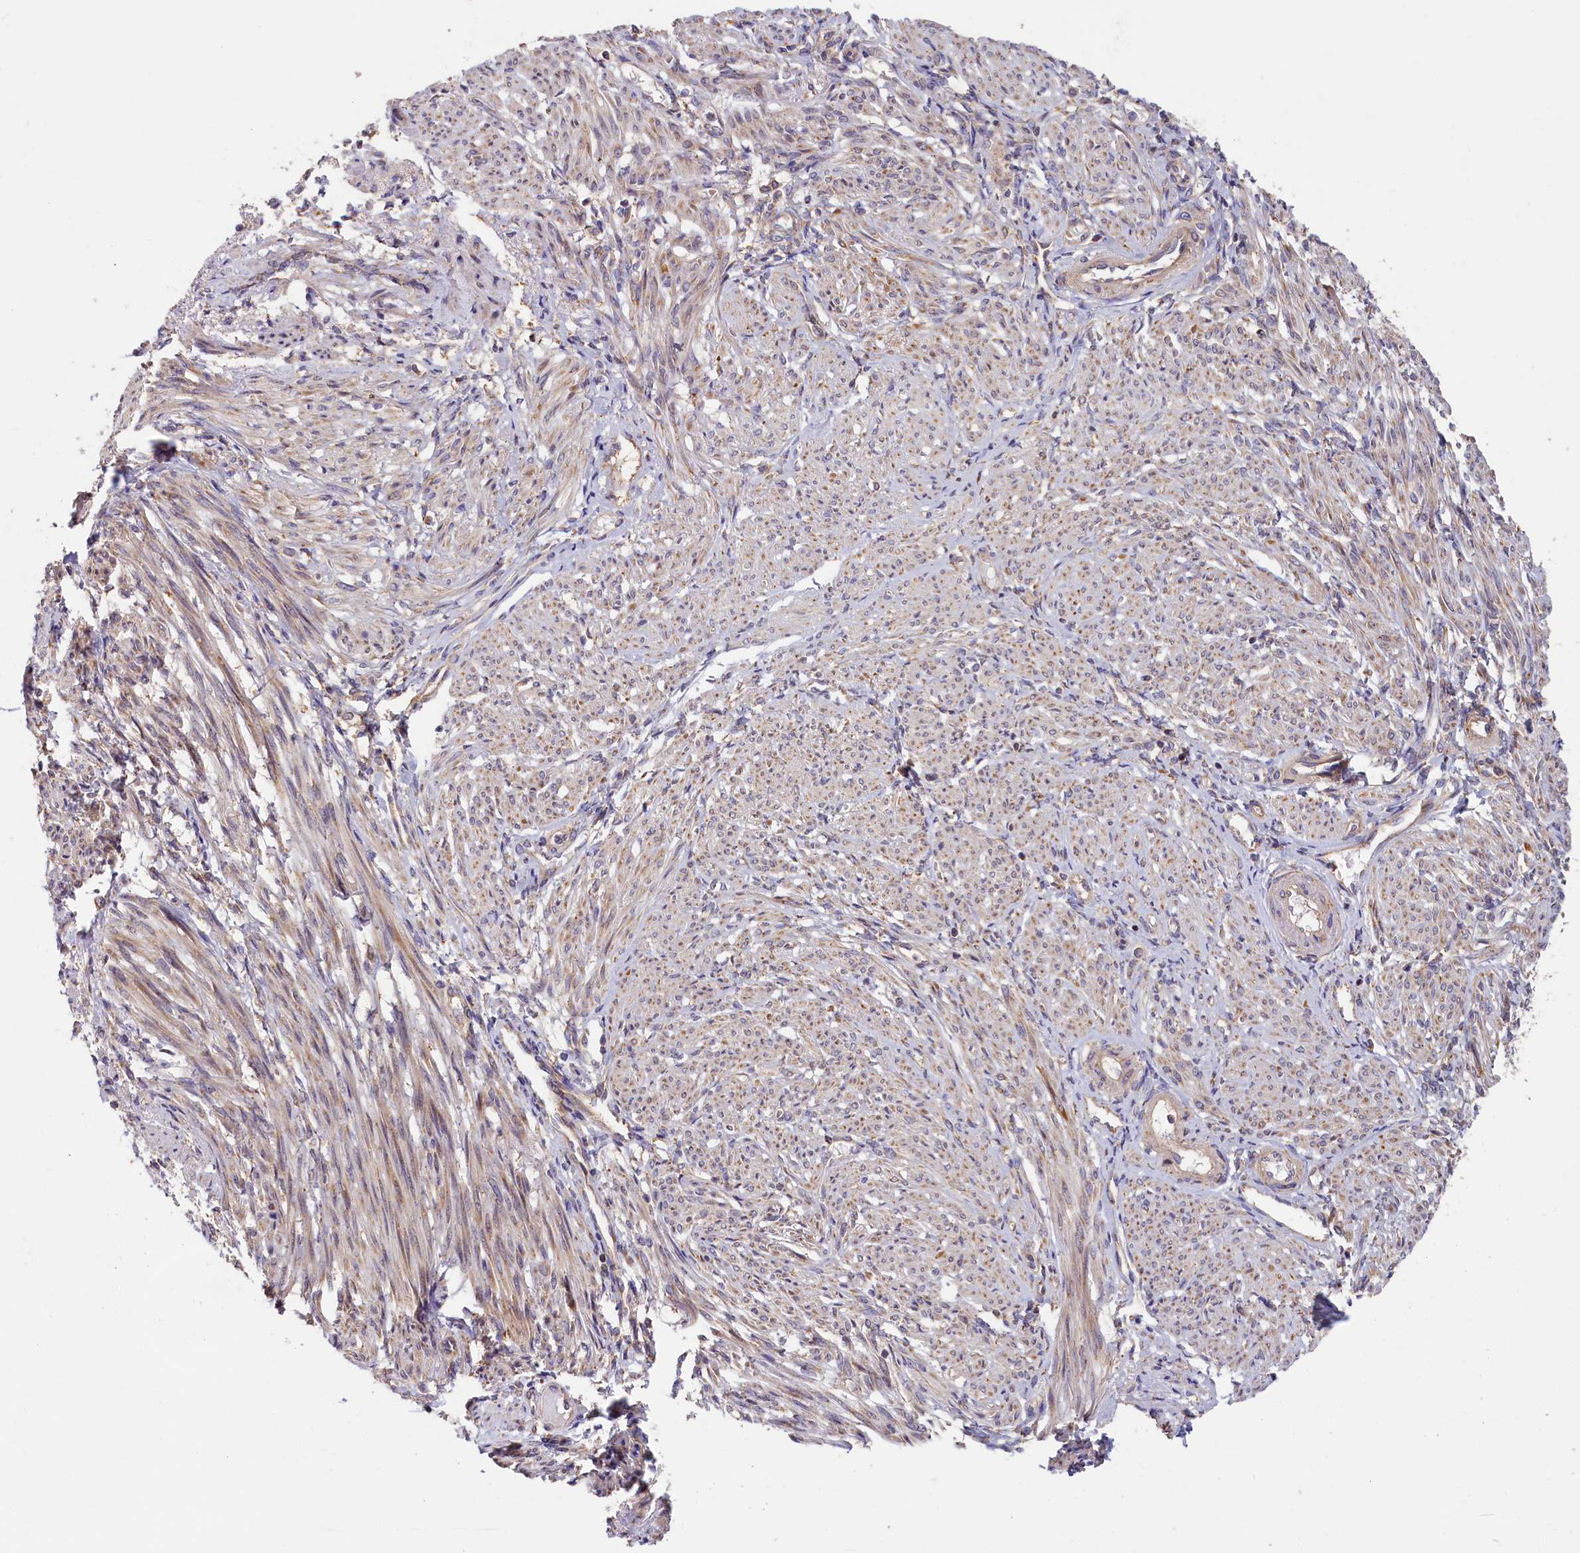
{"staining": {"intensity": "weak", "quantity": "25%-75%", "location": "cytoplasmic/membranous"}, "tissue": "smooth muscle", "cell_type": "Smooth muscle cells", "image_type": "normal", "snomed": [{"axis": "morphology", "description": "Normal tissue, NOS"}, {"axis": "topography", "description": "Smooth muscle"}], "caption": "This photomicrograph reveals normal smooth muscle stained with immunohistochemistry (IHC) to label a protein in brown. The cytoplasmic/membranous of smooth muscle cells show weak positivity for the protein. Nuclei are counter-stained blue.", "gene": "CEP44", "patient": {"sex": "female", "age": 39}}